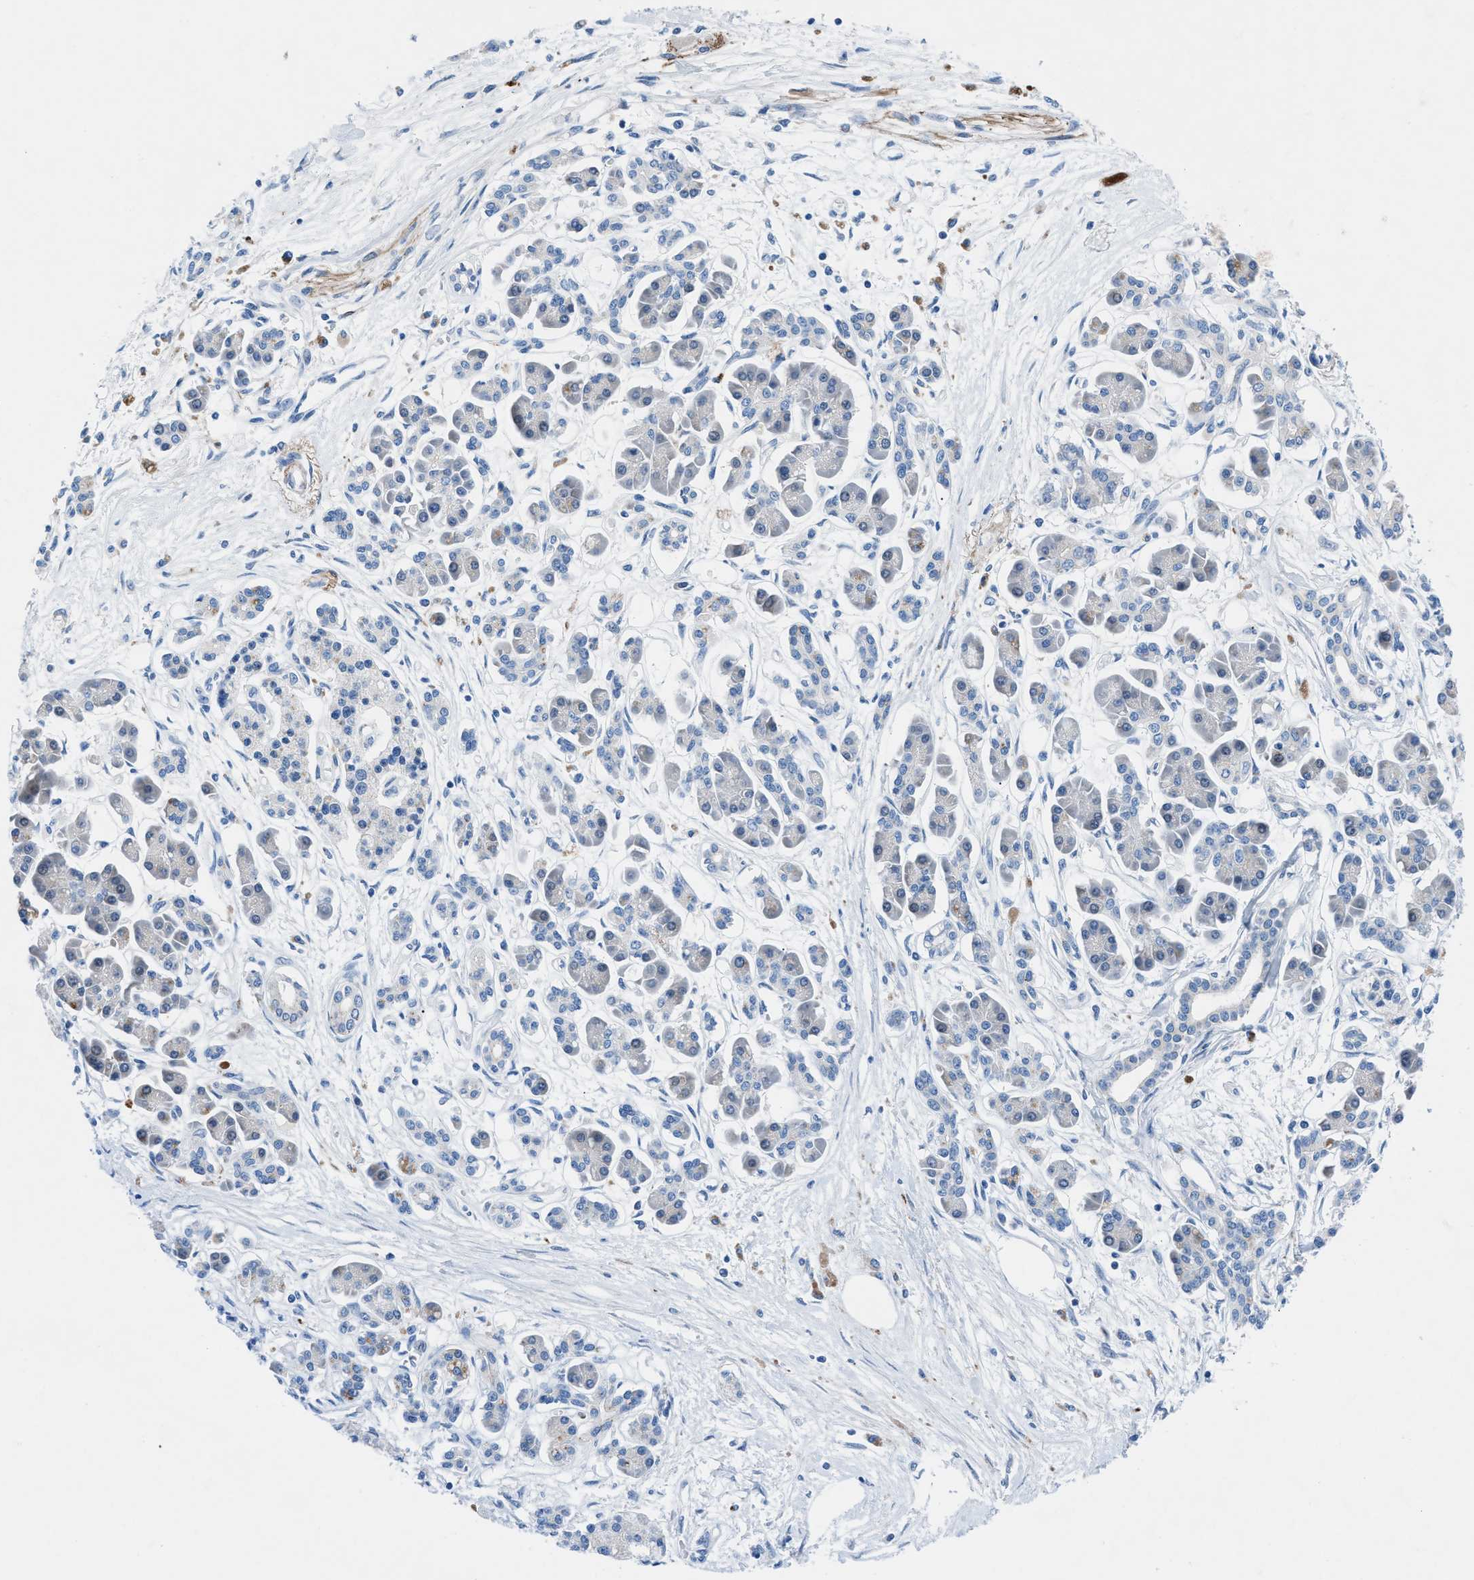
{"staining": {"intensity": "negative", "quantity": "none", "location": "none"}, "tissue": "pancreatic cancer", "cell_type": "Tumor cells", "image_type": "cancer", "snomed": [{"axis": "morphology", "description": "Adenocarcinoma, NOS"}, {"axis": "topography", "description": "Pancreas"}], "caption": "Histopathology image shows no significant protein positivity in tumor cells of adenocarcinoma (pancreatic). (Stains: DAB (3,3'-diaminobenzidine) IHC with hematoxylin counter stain, Microscopy: brightfield microscopy at high magnification).", "gene": "UAP1", "patient": {"sex": "female", "age": 77}}